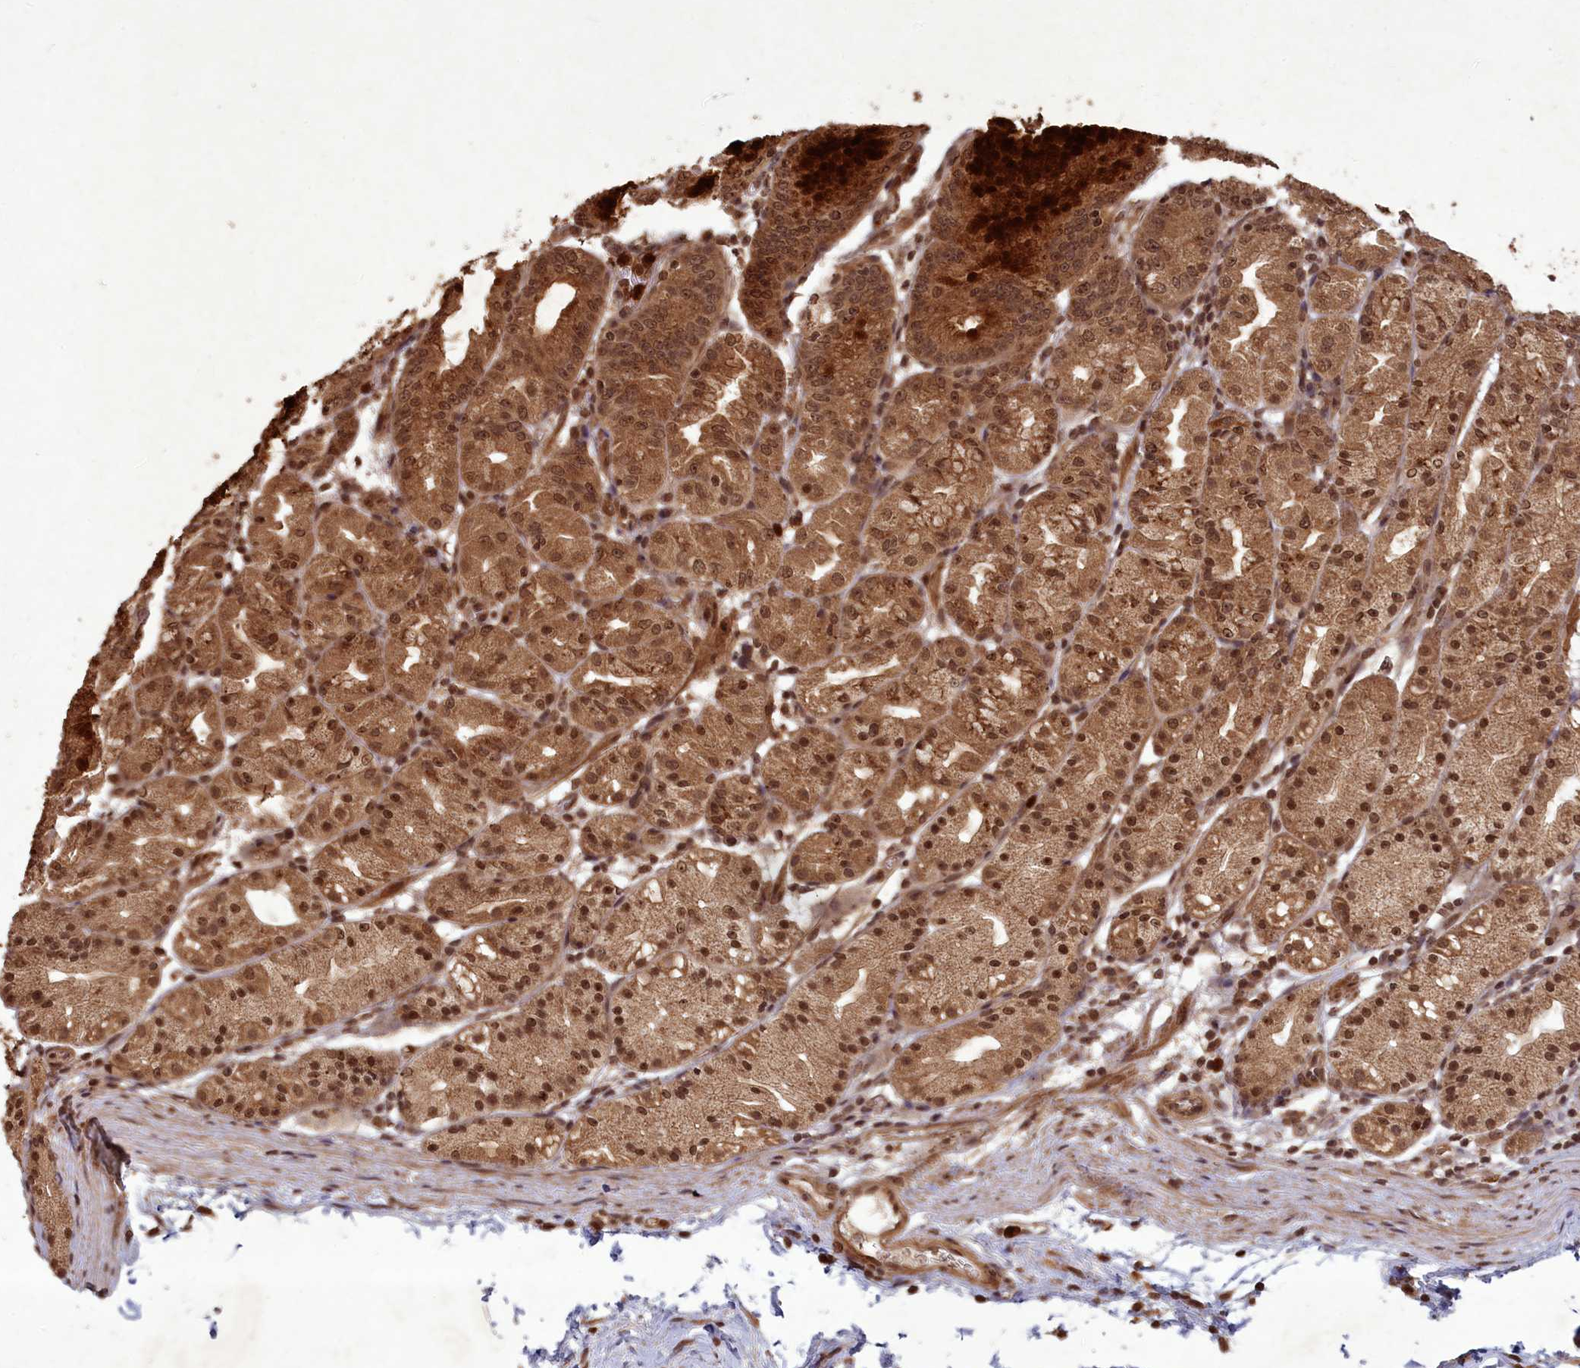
{"staining": {"intensity": "strong", "quantity": ">75%", "location": "cytoplasmic/membranous,nuclear"}, "tissue": "stomach", "cell_type": "Glandular cells", "image_type": "normal", "snomed": [{"axis": "morphology", "description": "Normal tissue, NOS"}, {"axis": "topography", "description": "Stomach, upper"}], "caption": "IHC (DAB) staining of unremarkable human stomach exhibits strong cytoplasmic/membranous,nuclear protein positivity in approximately >75% of glandular cells.", "gene": "SRMS", "patient": {"sex": "male", "age": 48}}